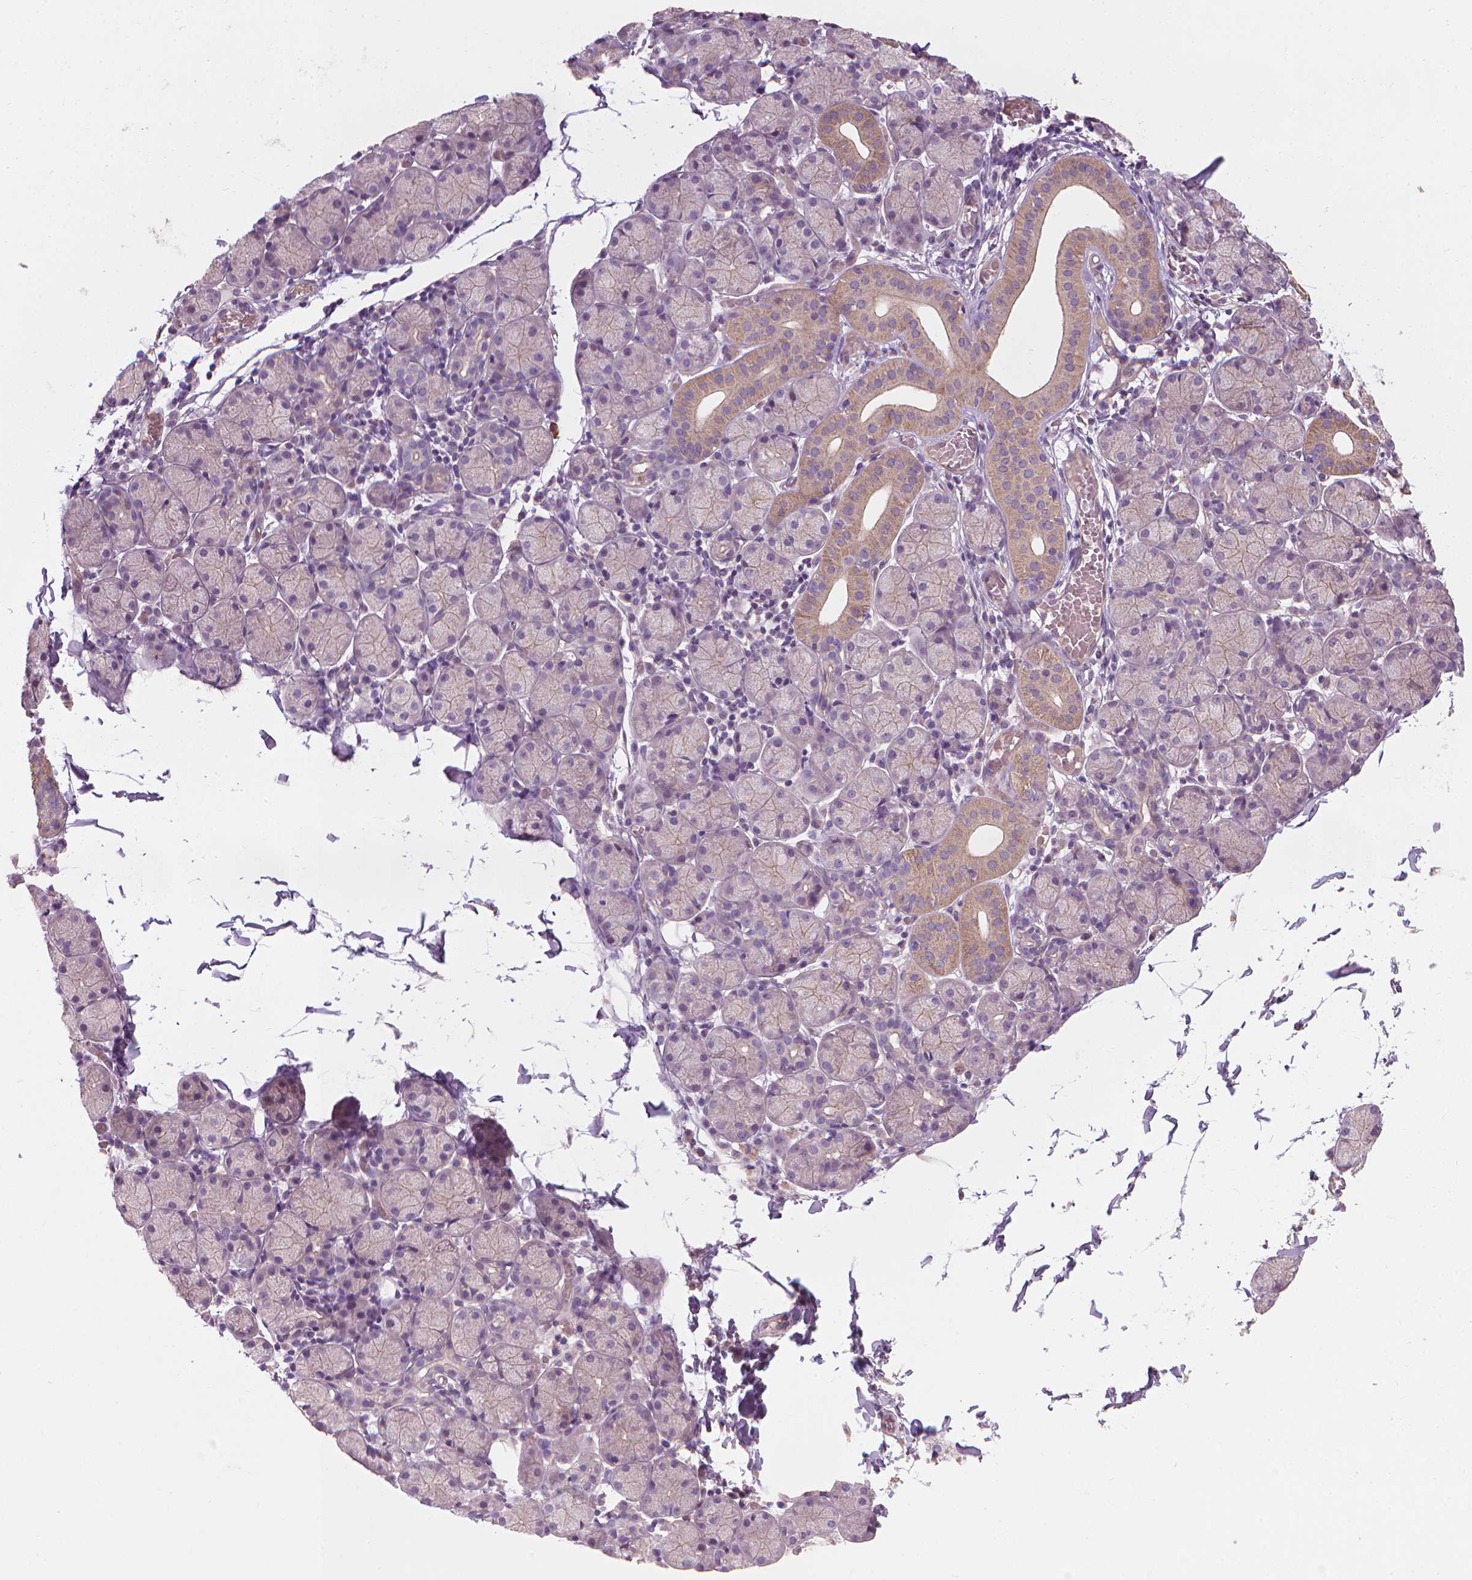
{"staining": {"intensity": "moderate", "quantity": "<25%", "location": "cytoplasmic/membranous"}, "tissue": "salivary gland", "cell_type": "Glandular cells", "image_type": "normal", "snomed": [{"axis": "morphology", "description": "Normal tissue, NOS"}, {"axis": "topography", "description": "Salivary gland"}], "caption": "Glandular cells reveal moderate cytoplasmic/membranous expression in about <25% of cells in benign salivary gland. The protein is shown in brown color, while the nuclei are stained blue.", "gene": "RIIAD1", "patient": {"sex": "female", "age": 24}}